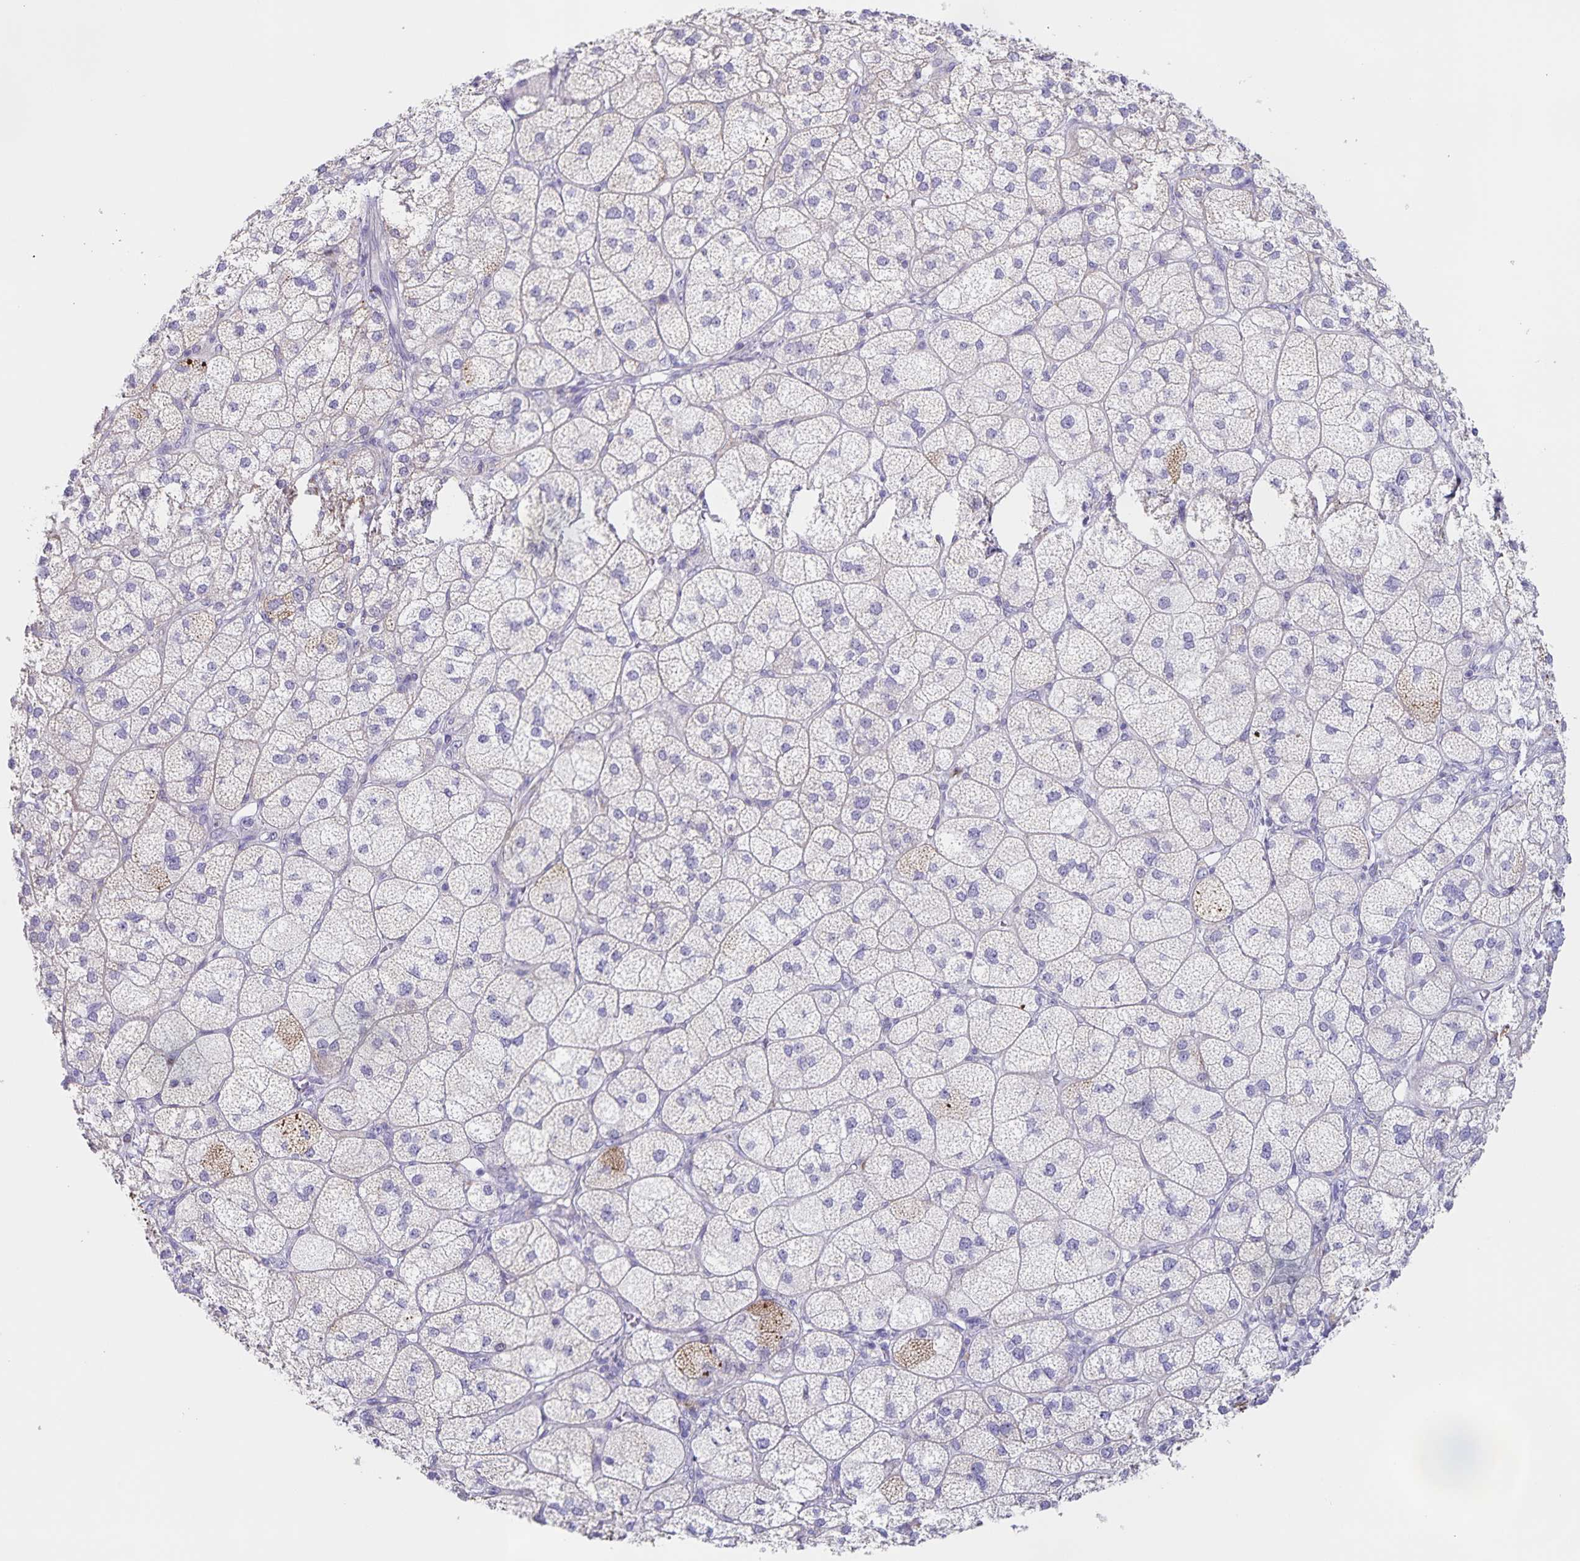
{"staining": {"intensity": "moderate", "quantity": "25%-75%", "location": "cytoplasmic/membranous"}, "tissue": "adrenal gland", "cell_type": "Glandular cells", "image_type": "normal", "snomed": [{"axis": "morphology", "description": "Normal tissue, NOS"}, {"axis": "topography", "description": "Adrenal gland"}], "caption": "Brown immunohistochemical staining in benign adrenal gland exhibits moderate cytoplasmic/membranous expression in approximately 25%-75% of glandular cells. (DAB IHC with brightfield microscopy, high magnification).", "gene": "CENPH", "patient": {"sex": "female", "age": 60}}